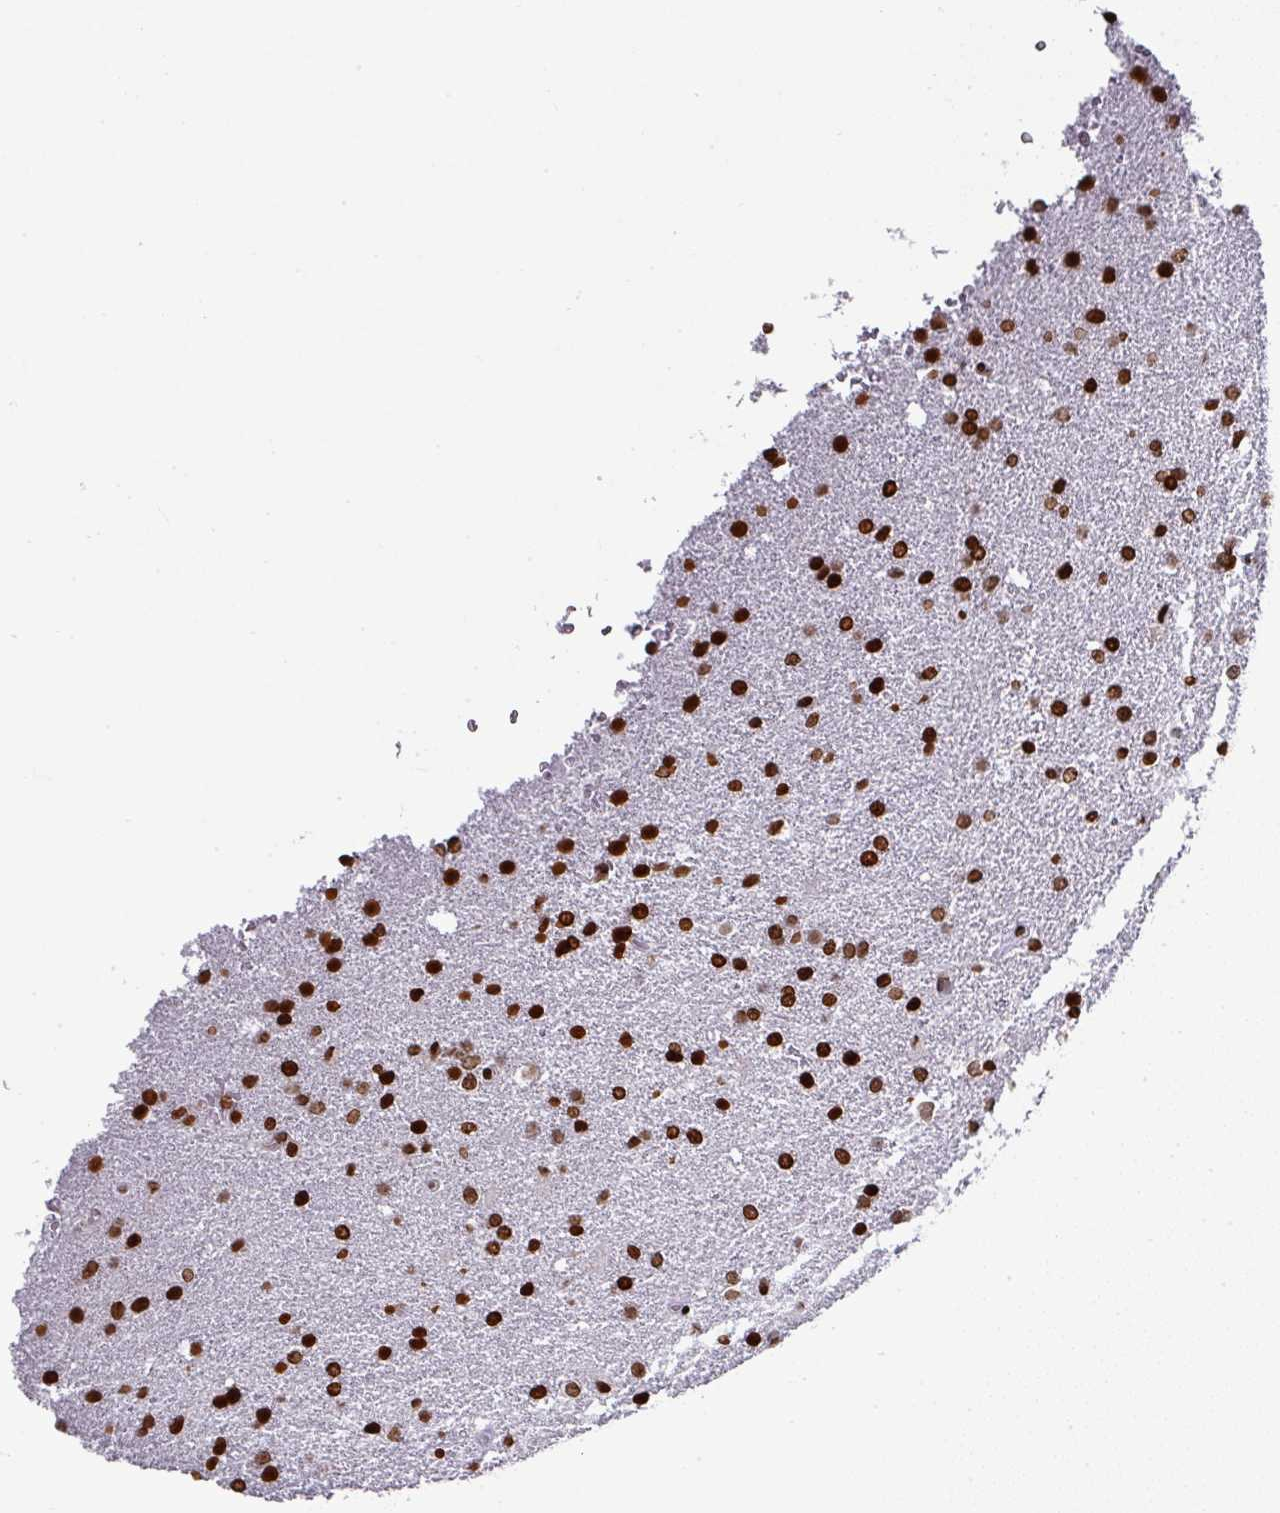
{"staining": {"intensity": "strong", "quantity": ">75%", "location": "nuclear"}, "tissue": "glioma", "cell_type": "Tumor cells", "image_type": "cancer", "snomed": [{"axis": "morphology", "description": "Glioma, malignant, High grade"}, {"axis": "topography", "description": "Brain"}], "caption": "Strong nuclear protein expression is identified in approximately >75% of tumor cells in glioma.", "gene": "RASL11A", "patient": {"sex": "male", "age": 72}}